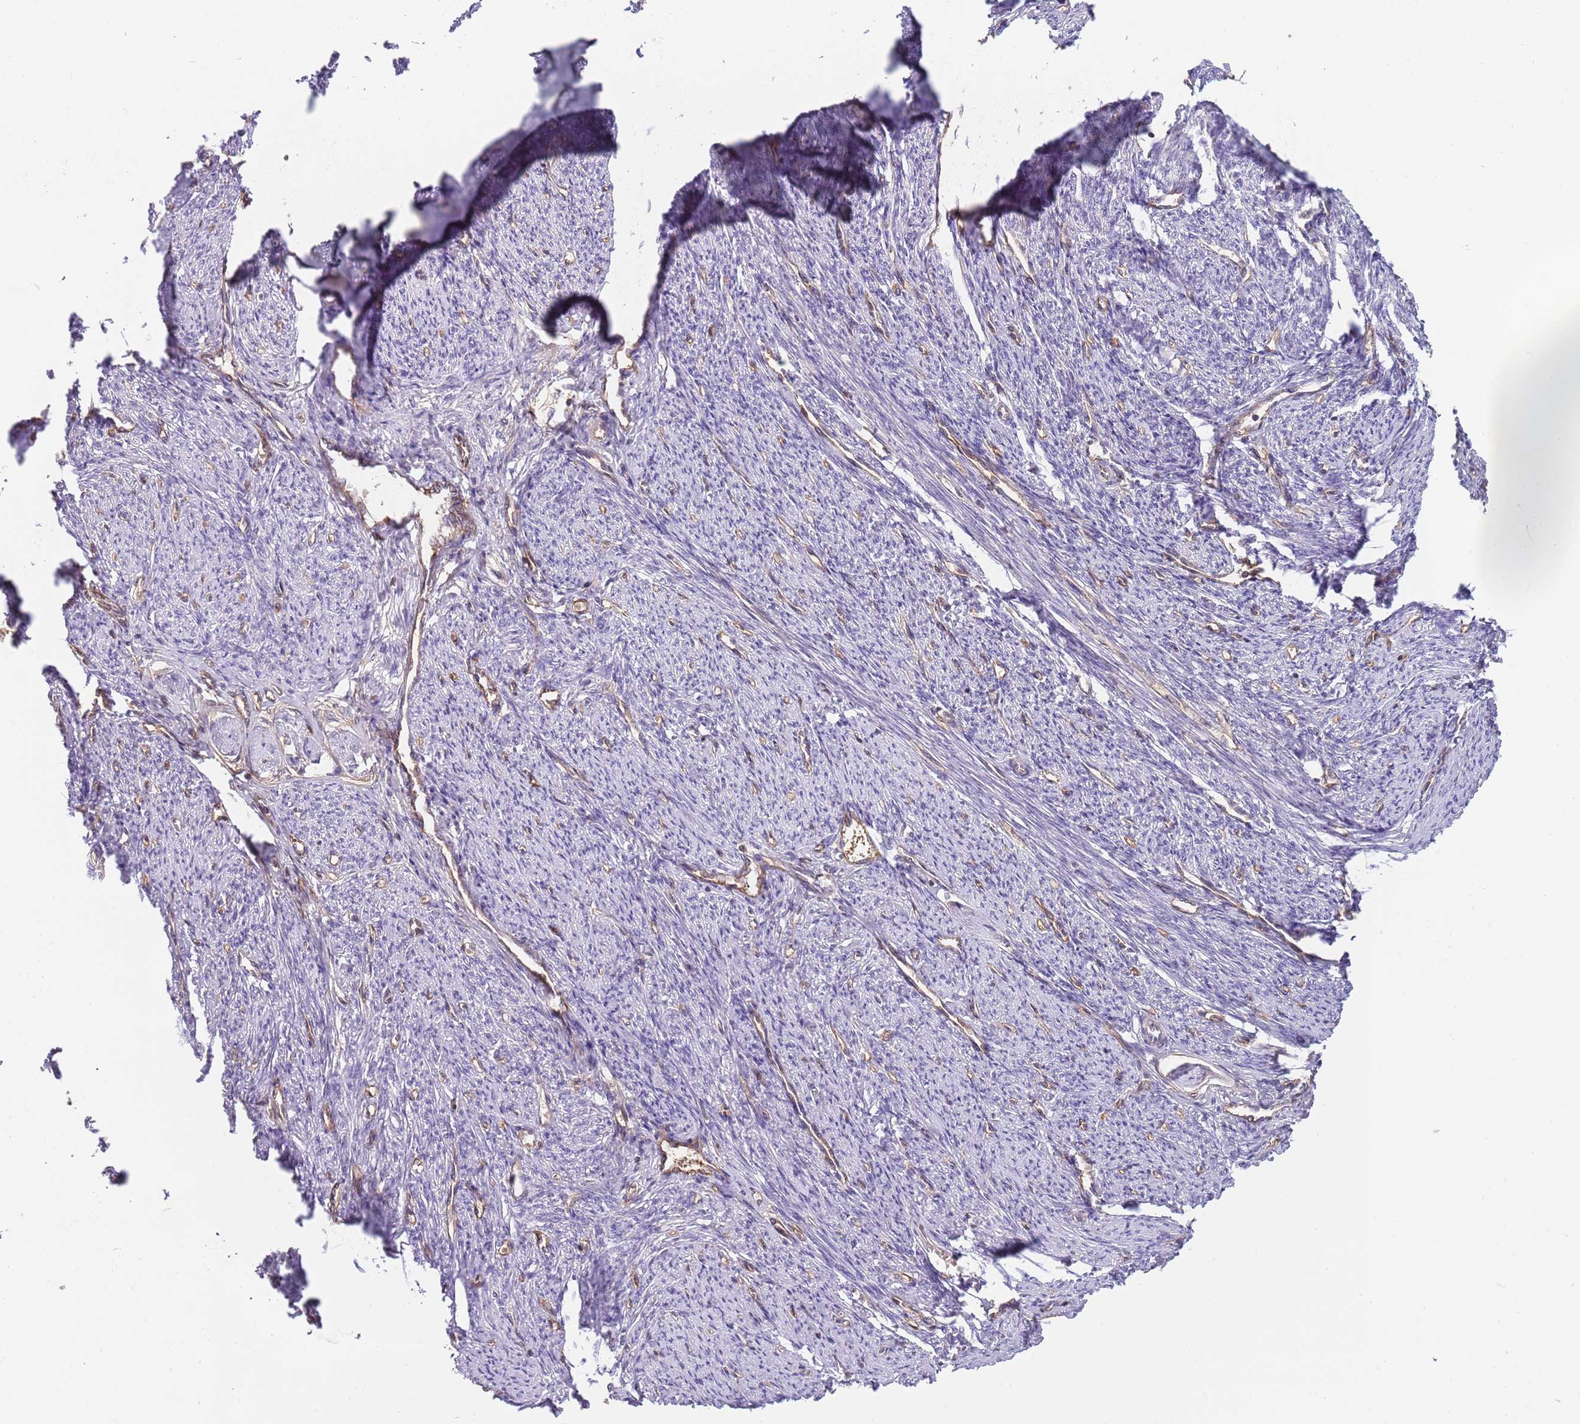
{"staining": {"intensity": "negative", "quantity": "none", "location": "none"}, "tissue": "smooth muscle", "cell_type": "Smooth muscle cells", "image_type": "normal", "snomed": [{"axis": "morphology", "description": "Normal tissue, NOS"}, {"axis": "topography", "description": "Smooth muscle"}, {"axis": "topography", "description": "Uterus"}], "caption": "Immunohistochemistry (IHC) micrograph of unremarkable smooth muscle: smooth muscle stained with DAB (3,3'-diaminobenzidine) demonstrates no significant protein positivity in smooth muscle cells. (Brightfield microscopy of DAB (3,3'-diaminobenzidine) immunohistochemistry (IHC) at high magnification).", "gene": "GSDMD", "patient": {"sex": "female", "age": 59}}